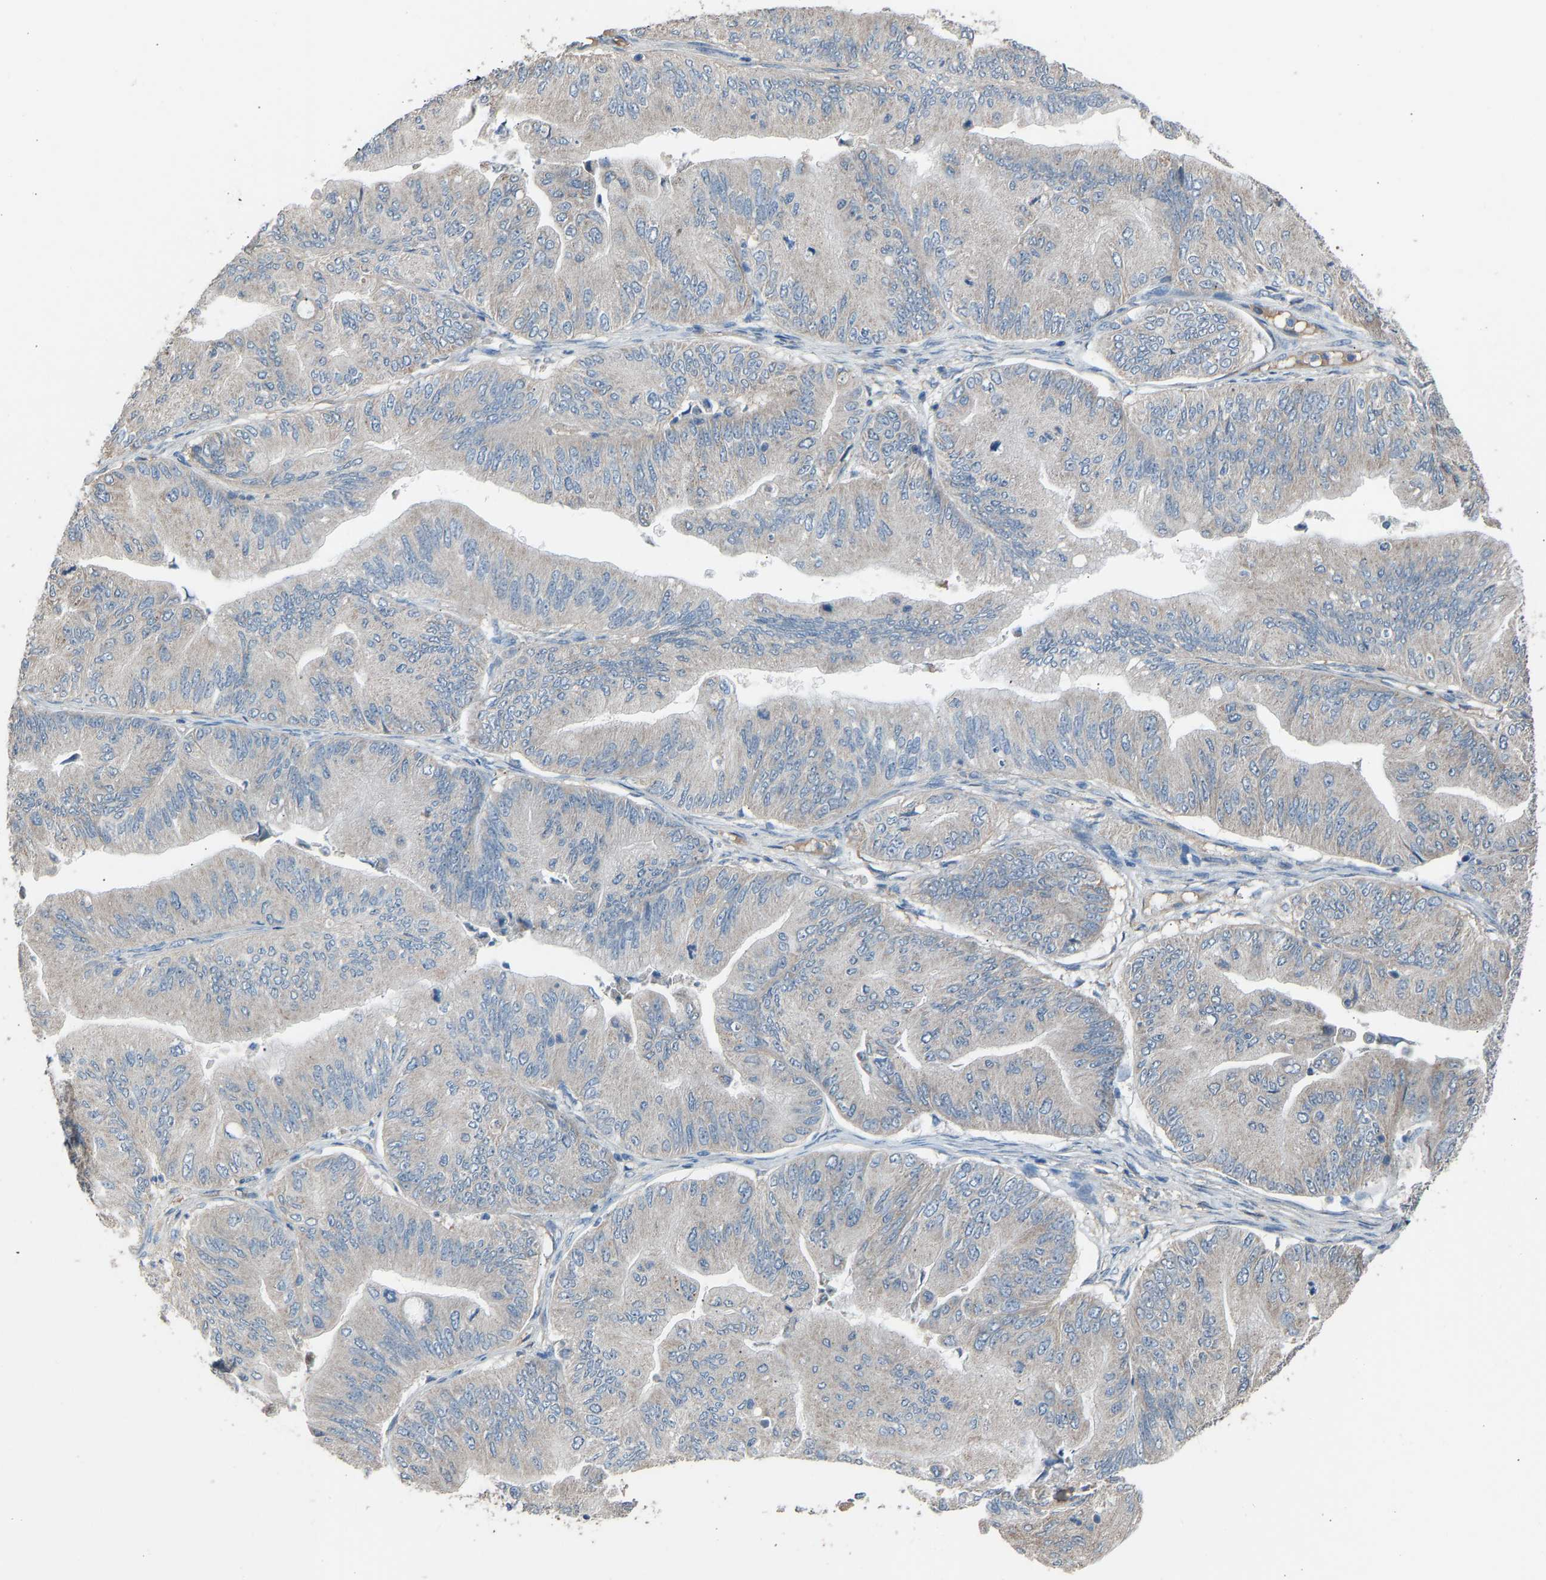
{"staining": {"intensity": "weak", "quantity": "25%-75%", "location": "cytoplasmic/membranous"}, "tissue": "ovarian cancer", "cell_type": "Tumor cells", "image_type": "cancer", "snomed": [{"axis": "morphology", "description": "Cystadenocarcinoma, mucinous, NOS"}, {"axis": "topography", "description": "Ovary"}], "caption": "A brown stain shows weak cytoplasmic/membranous expression of a protein in ovarian cancer tumor cells.", "gene": "TGFBR3", "patient": {"sex": "female", "age": 61}}